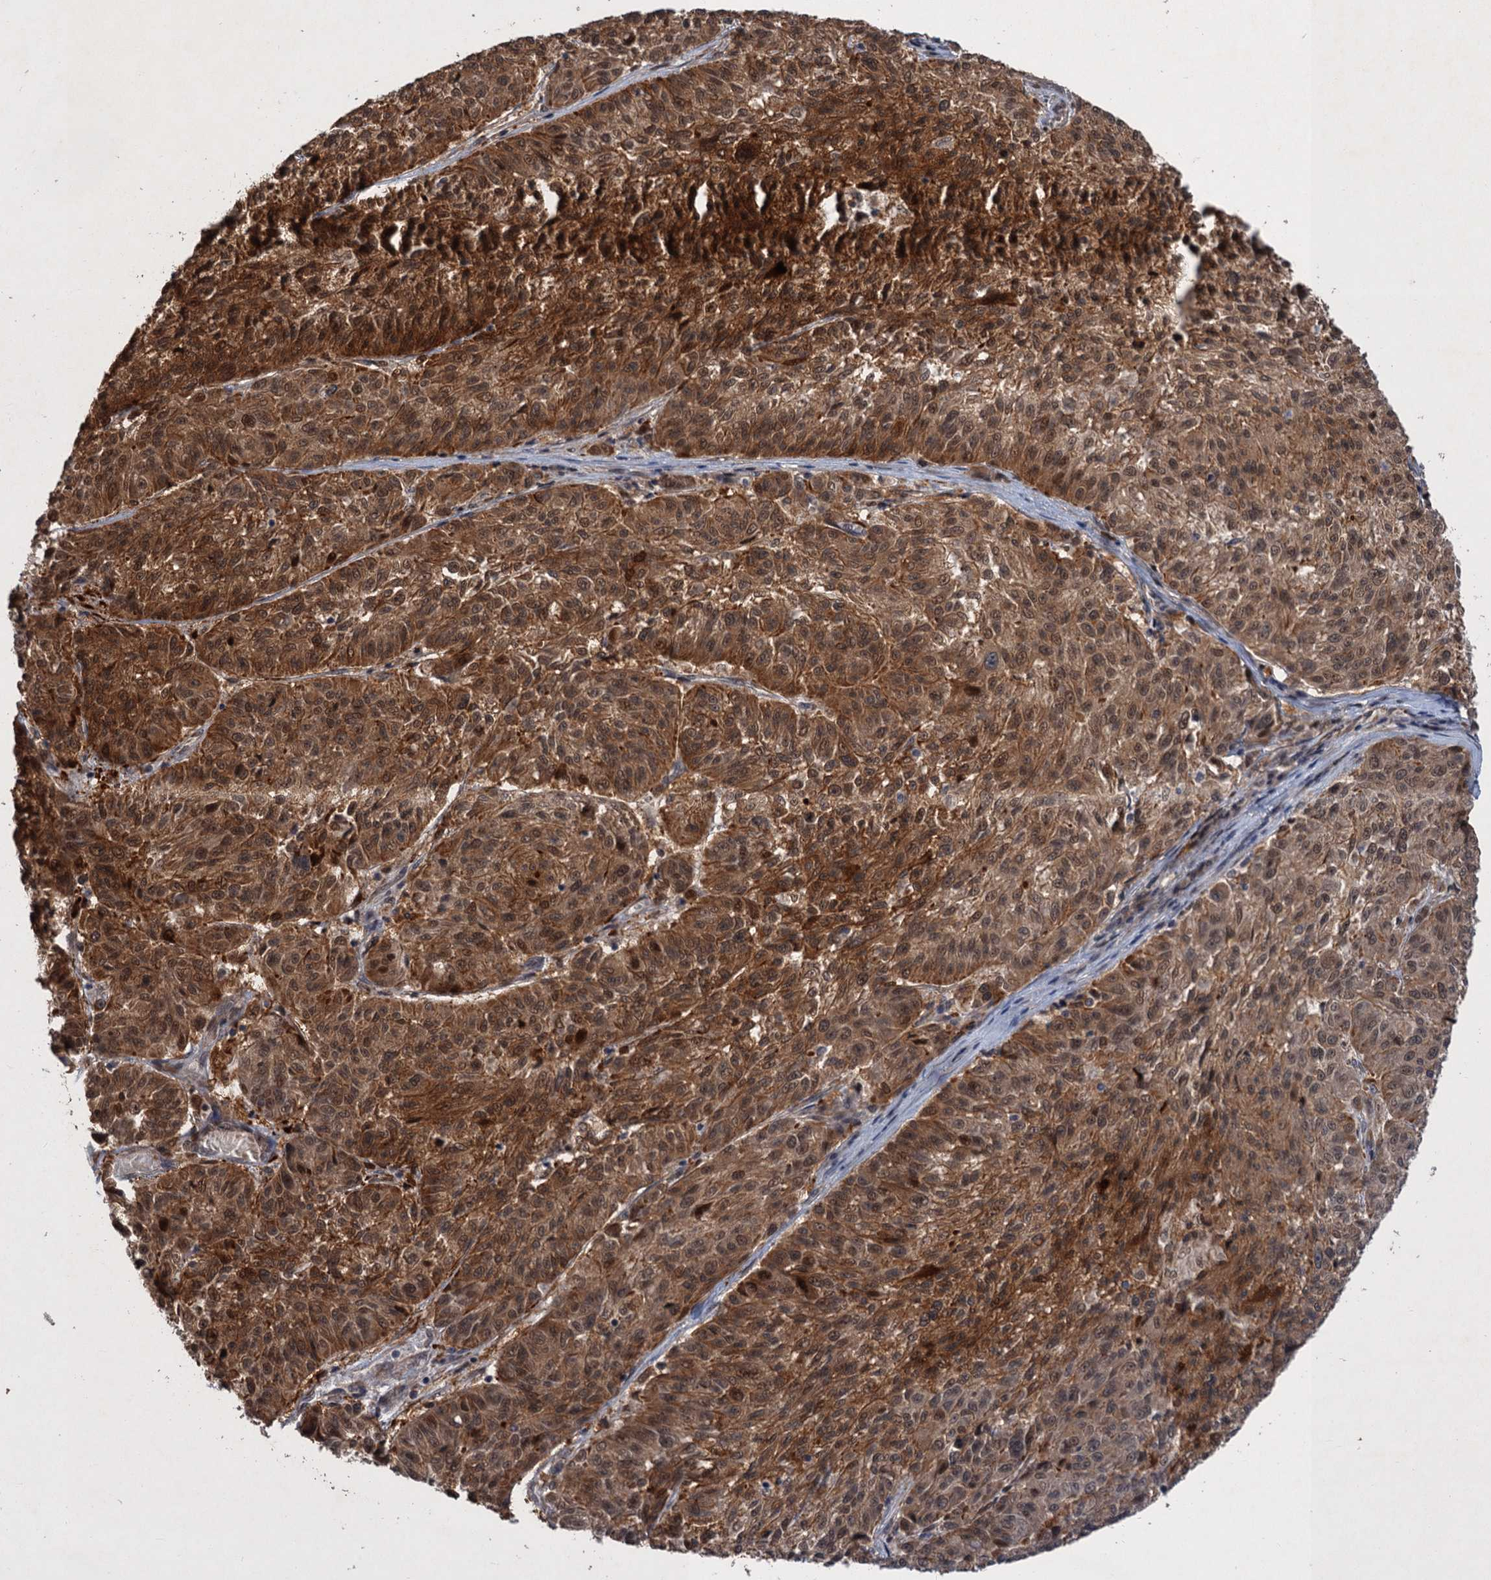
{"staining": {"intensity": "strong", "quantity": ">75%", "location": "cytoplasmic/membranous,nuclear"}, "tissue": "melanoma", "cell_type": "Tumor cells", "image_type": "cancer", "snomed": [{"axis": "morphology", "description": "Malignant melanoma, NOS"}, {"axis": "topography", "description": "Skin"}], "caption": "Protein staining of melanoma tissue displays strong cytoplasmic/membranous and nuclear staining in approximately >75% of tumor cells.", "gene": "TTC31", "patient": {"sex": "male", "age": 53}}